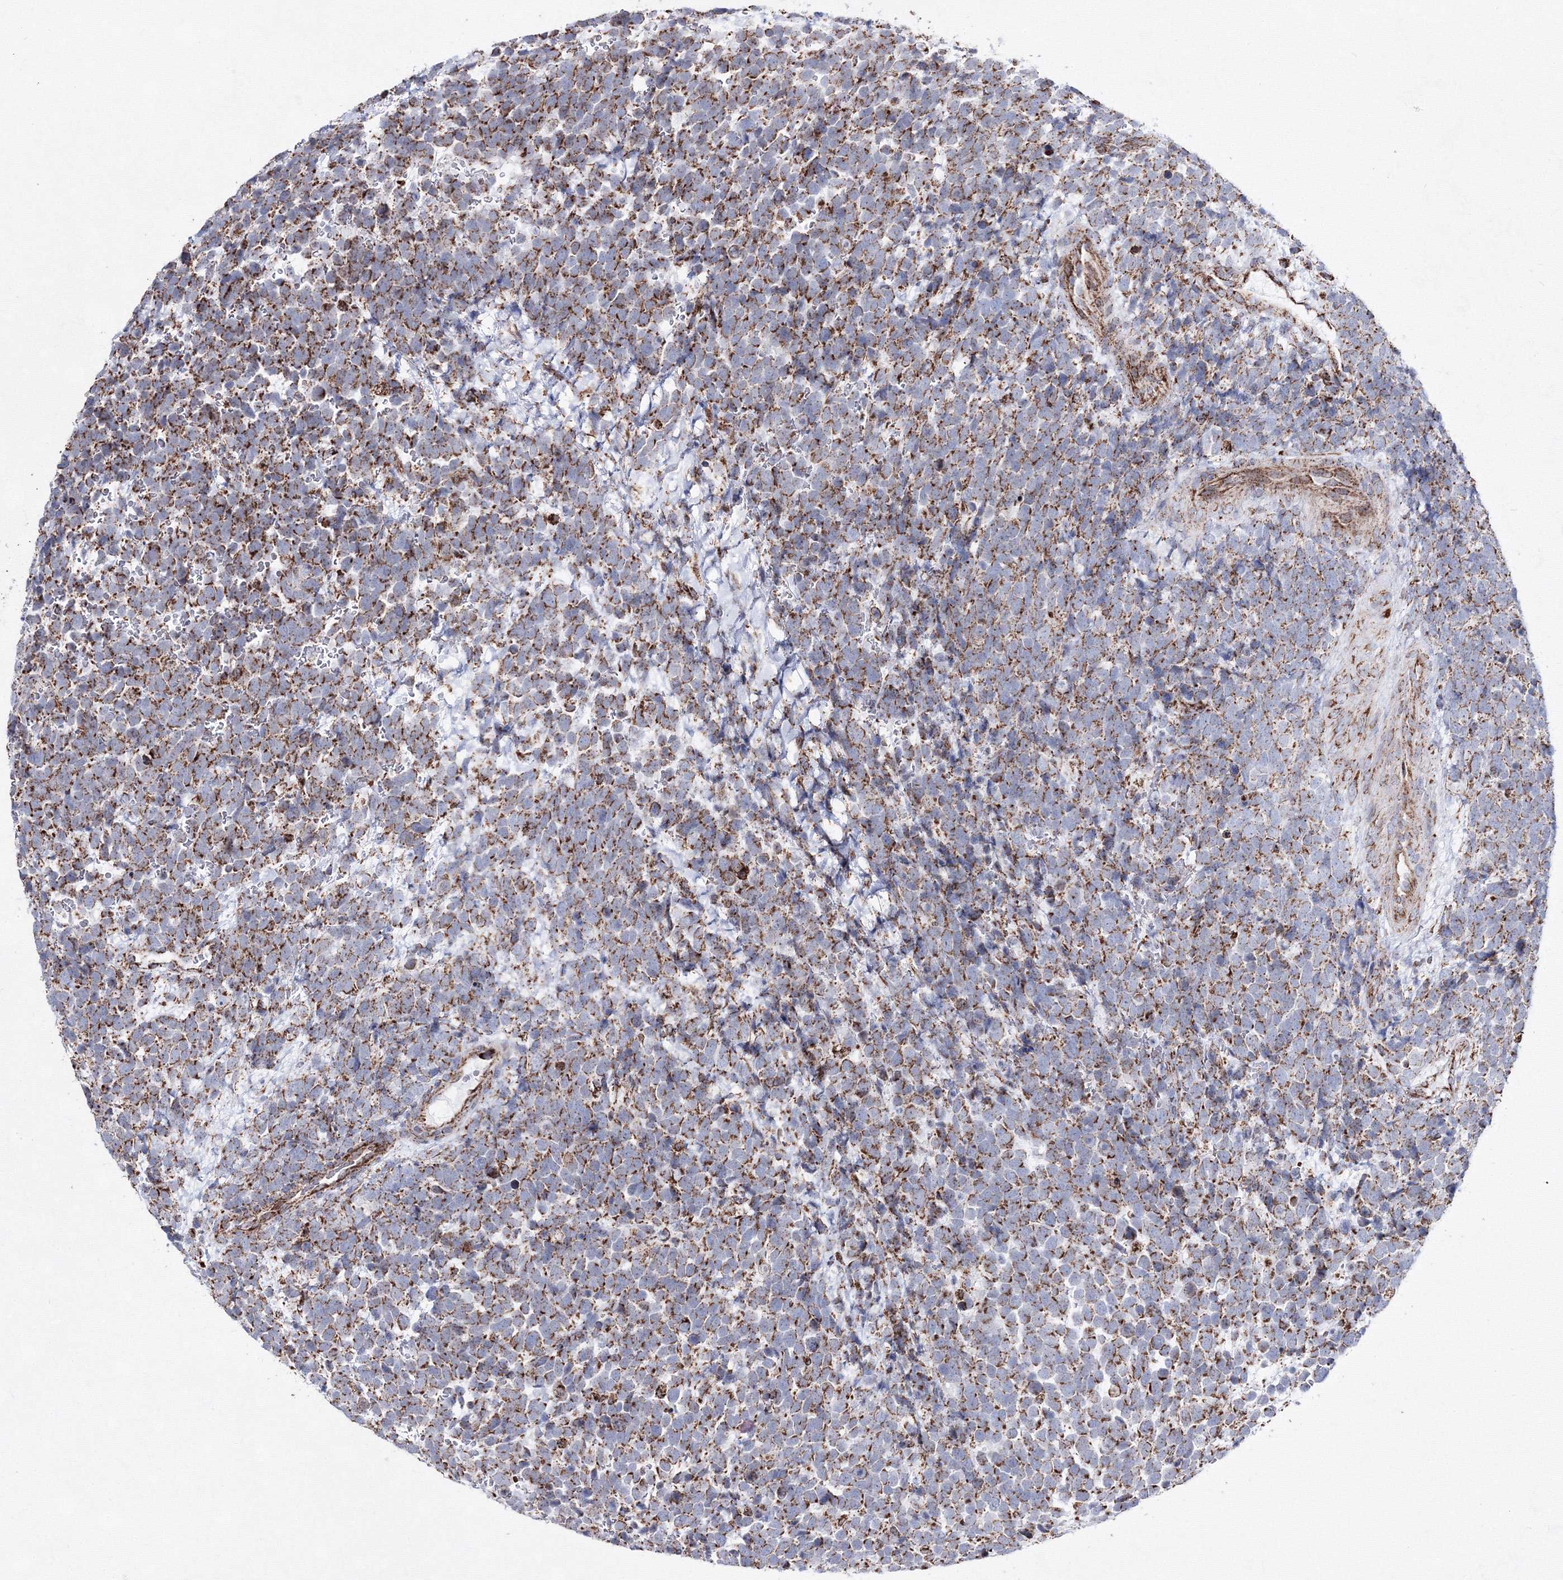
{"staining": {"intensity": "moderate", "quantity": ">75%", "location": "cytoplasmic/membranous"}, "tissue": "urothelial cancer", "cell_type": "Tumor cells", "image_type": "cancer", "snomed": [{"axis": "morphology", "description": "Urothelial carcinoma, High grade"}, {"axis": "topography", "description": "Urinary bladder"}], "caption": "Immunohistochemistry (IHC) micrograph of neoplastic tissue: urothelial cancer stained using IHC demonstrates medium levels of moderate protein expression localized specifically in the cytoplasmic/membranous of tumor cells, appearing as a cytoplasmic/membranous brown color.", "gene": "HADHB", "patient": {"sex": "female", "age": 82}}